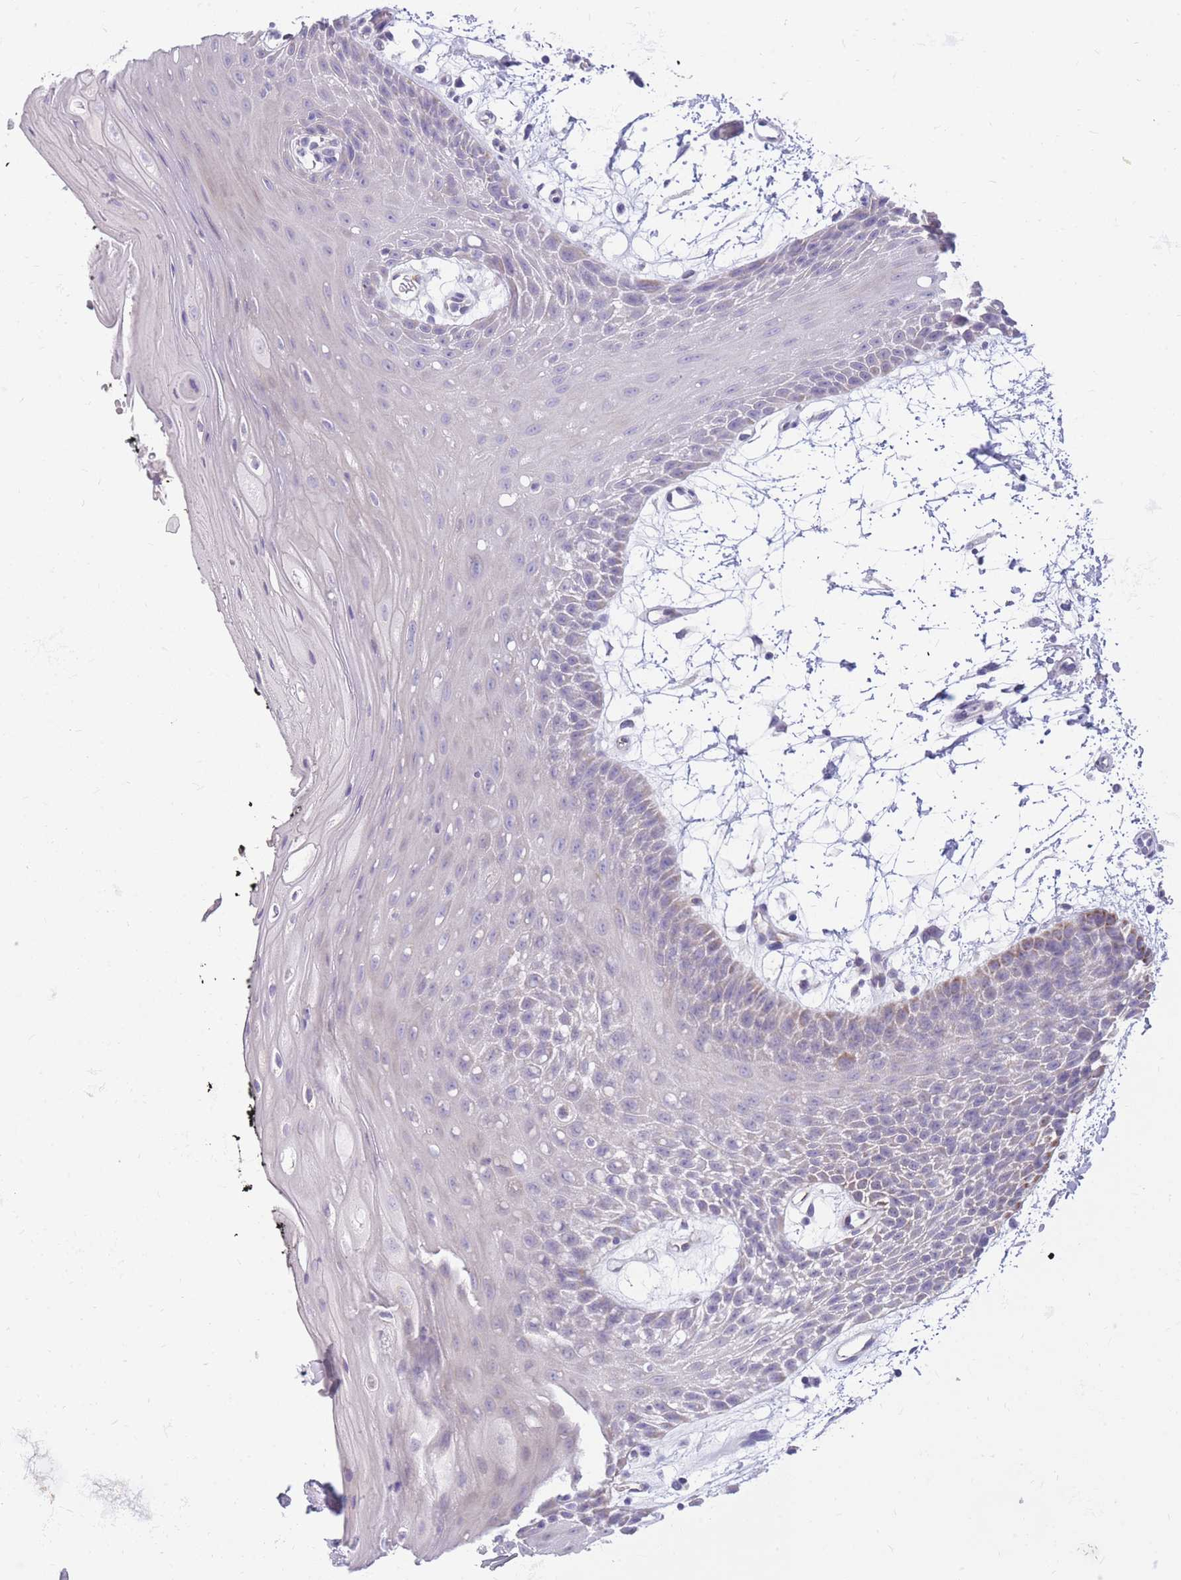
{"staining": {"intensity": "weak", "quantity": "<25%", "location": "cytoplasmic/membranous"}, "tissue": "oral mucosa", "cell_type": "Squamous epithelial cells", "image_type": "normal", "snomed": [{"axis": "morphology", "description": "Normal tissue, NOS"}, {"axis": "topography", "description": "Oral tissue"}, {"axis": "topography", "description": "Tounge, NOS"}], "caption": "IHC of normal oral mucosa reveals no staining in squamous epithelial cells. (DAB IHC with hematoxylin counter stain).", "gene": "RNF170", "patient": {"sex": "female", "age": 59}}